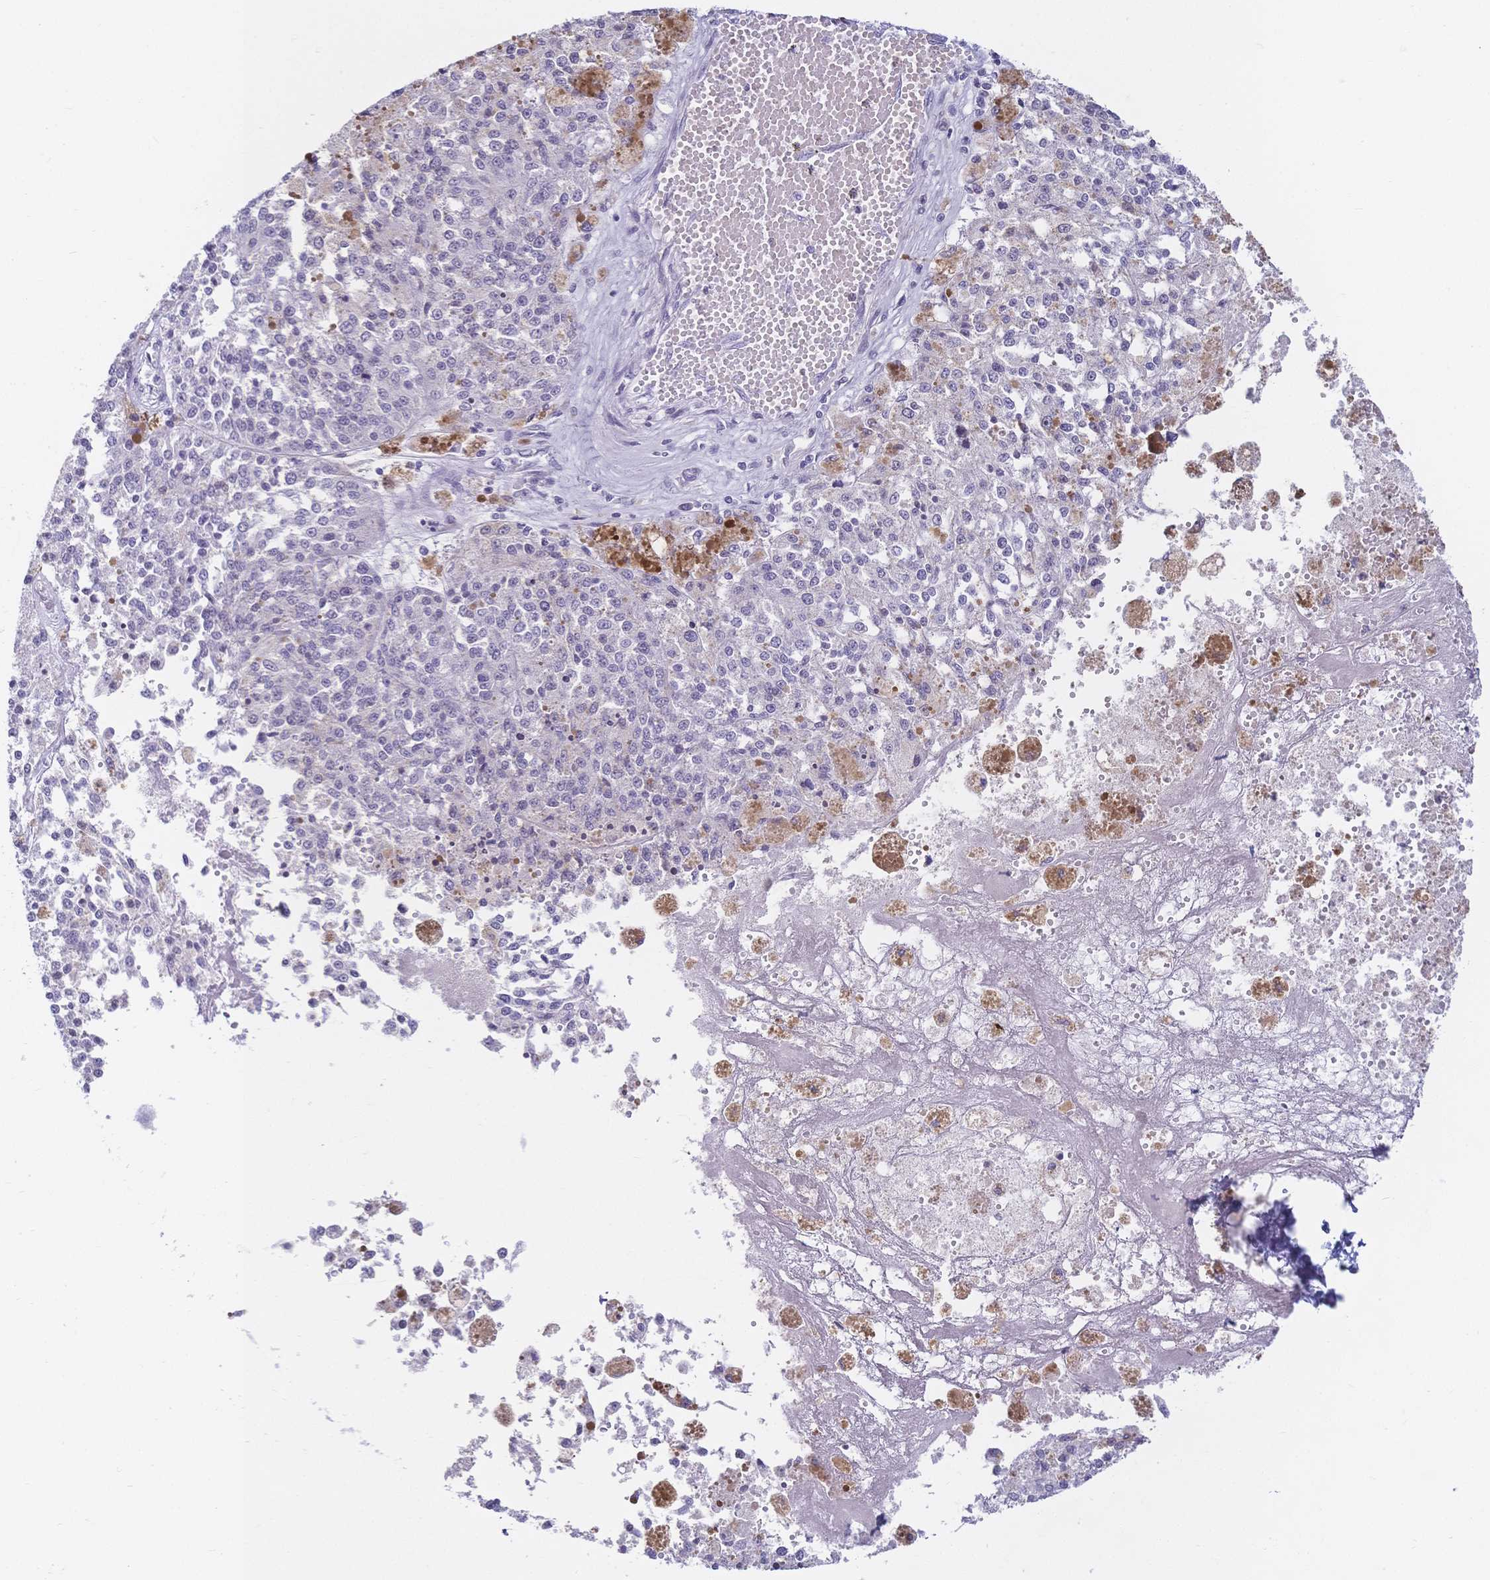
{"staining": {"intensity": "negative", "quantity": "none", "location": "none"}, "tissue": "melanoma", "cell_type": "Tumor cells", "image_type": "cancer", "snomed": [{"axis": "morphology", "description": "Malignant melanoma, Metastatic site"}, {"axis": "topography", "description": "Lymph node"}], "caption": "Human melanoma stained for a protein using immunohistochemistry exhibits no expression in tumor cells.", "gene": "CR2", "patient": {"sex": "female", "age": 64}}